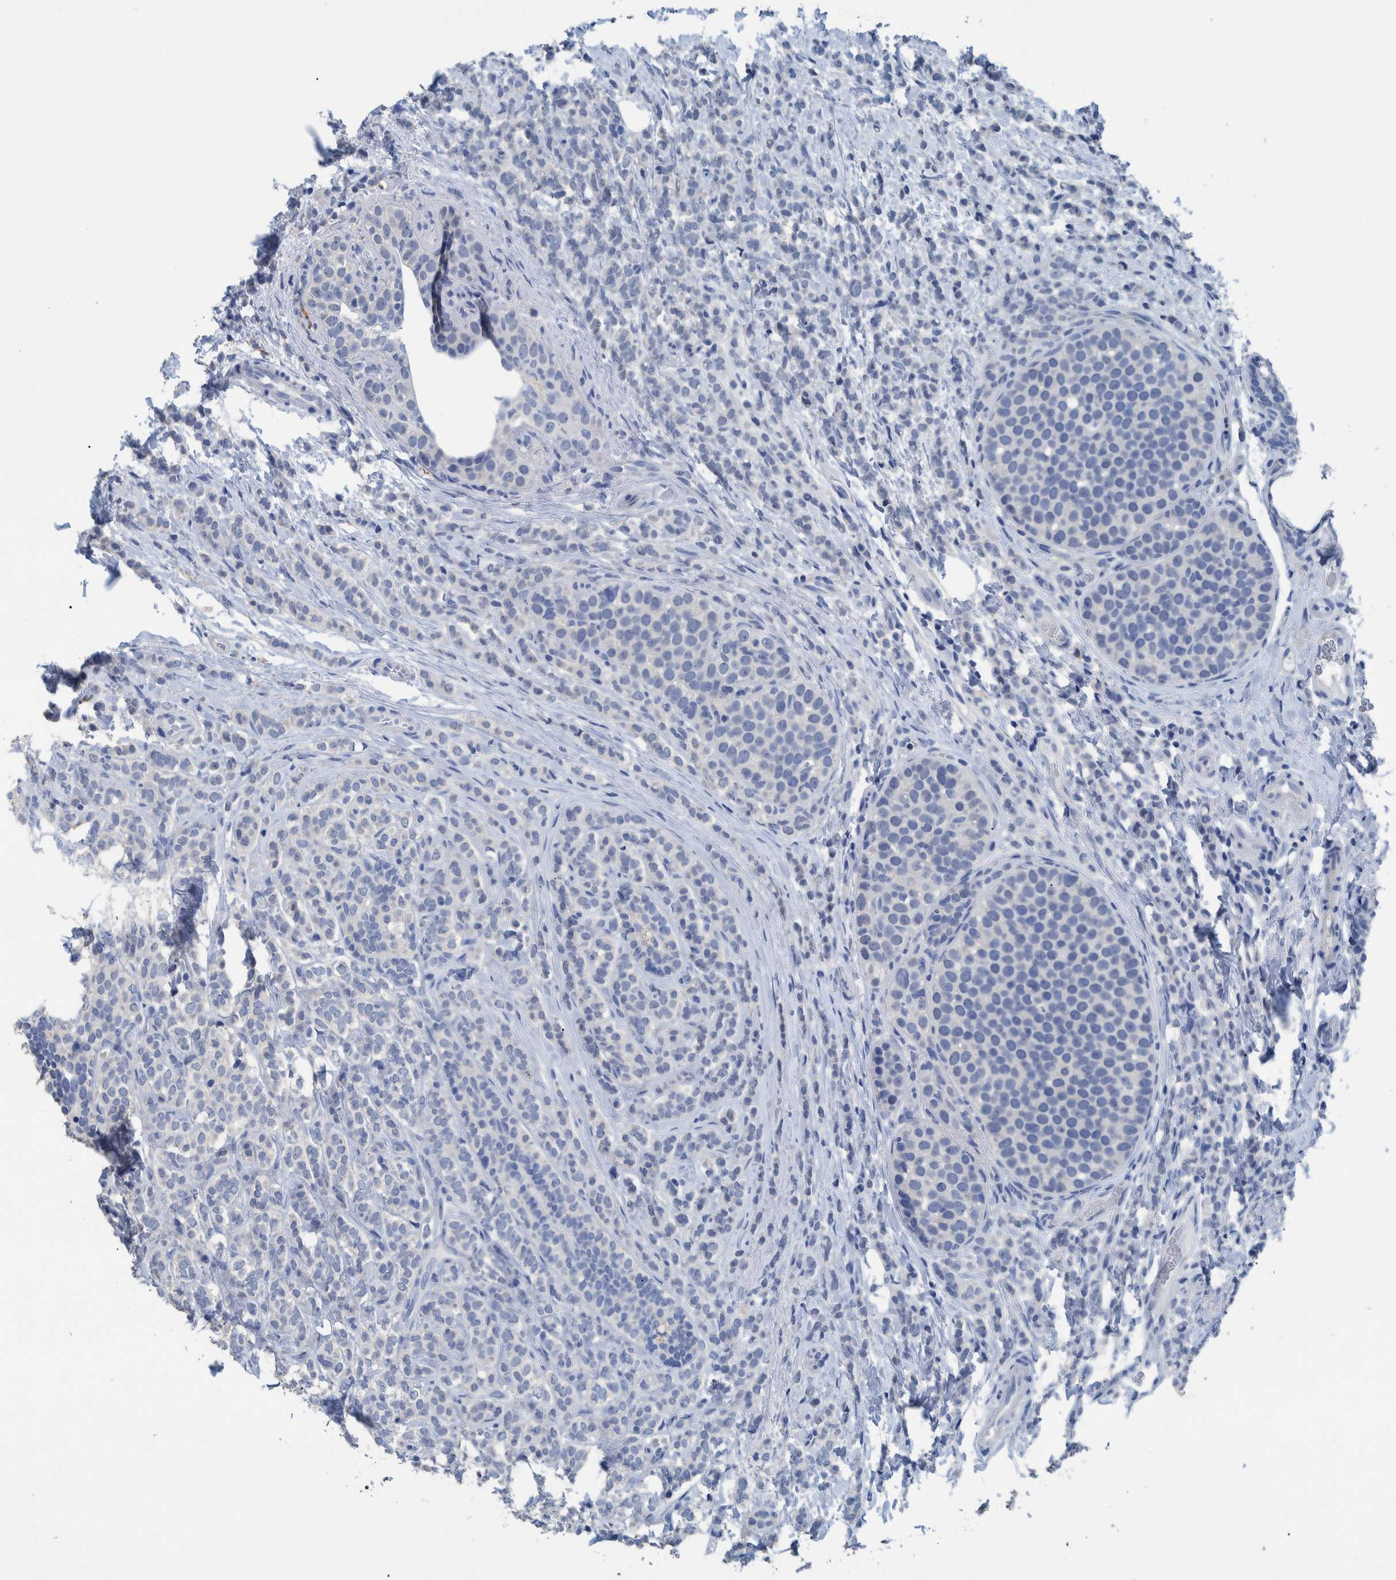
{"staining": {"intensity": "negative", "quantity": "none", "location": "none"}, "tissue": "breast cancer", "cell_type": "Tumor cells", "image_type": "cancer", "snomed": [{"axis": "morphology", "description": "Lobular carcinoma"}, {"axis": "topography", "description": "Breast"}], "caption": "There is no significant expression in tumor cells of breast cancer (lobular carcinoma).", "gene": "IDO1", "patient": {"sex": "female", "age": 50}}